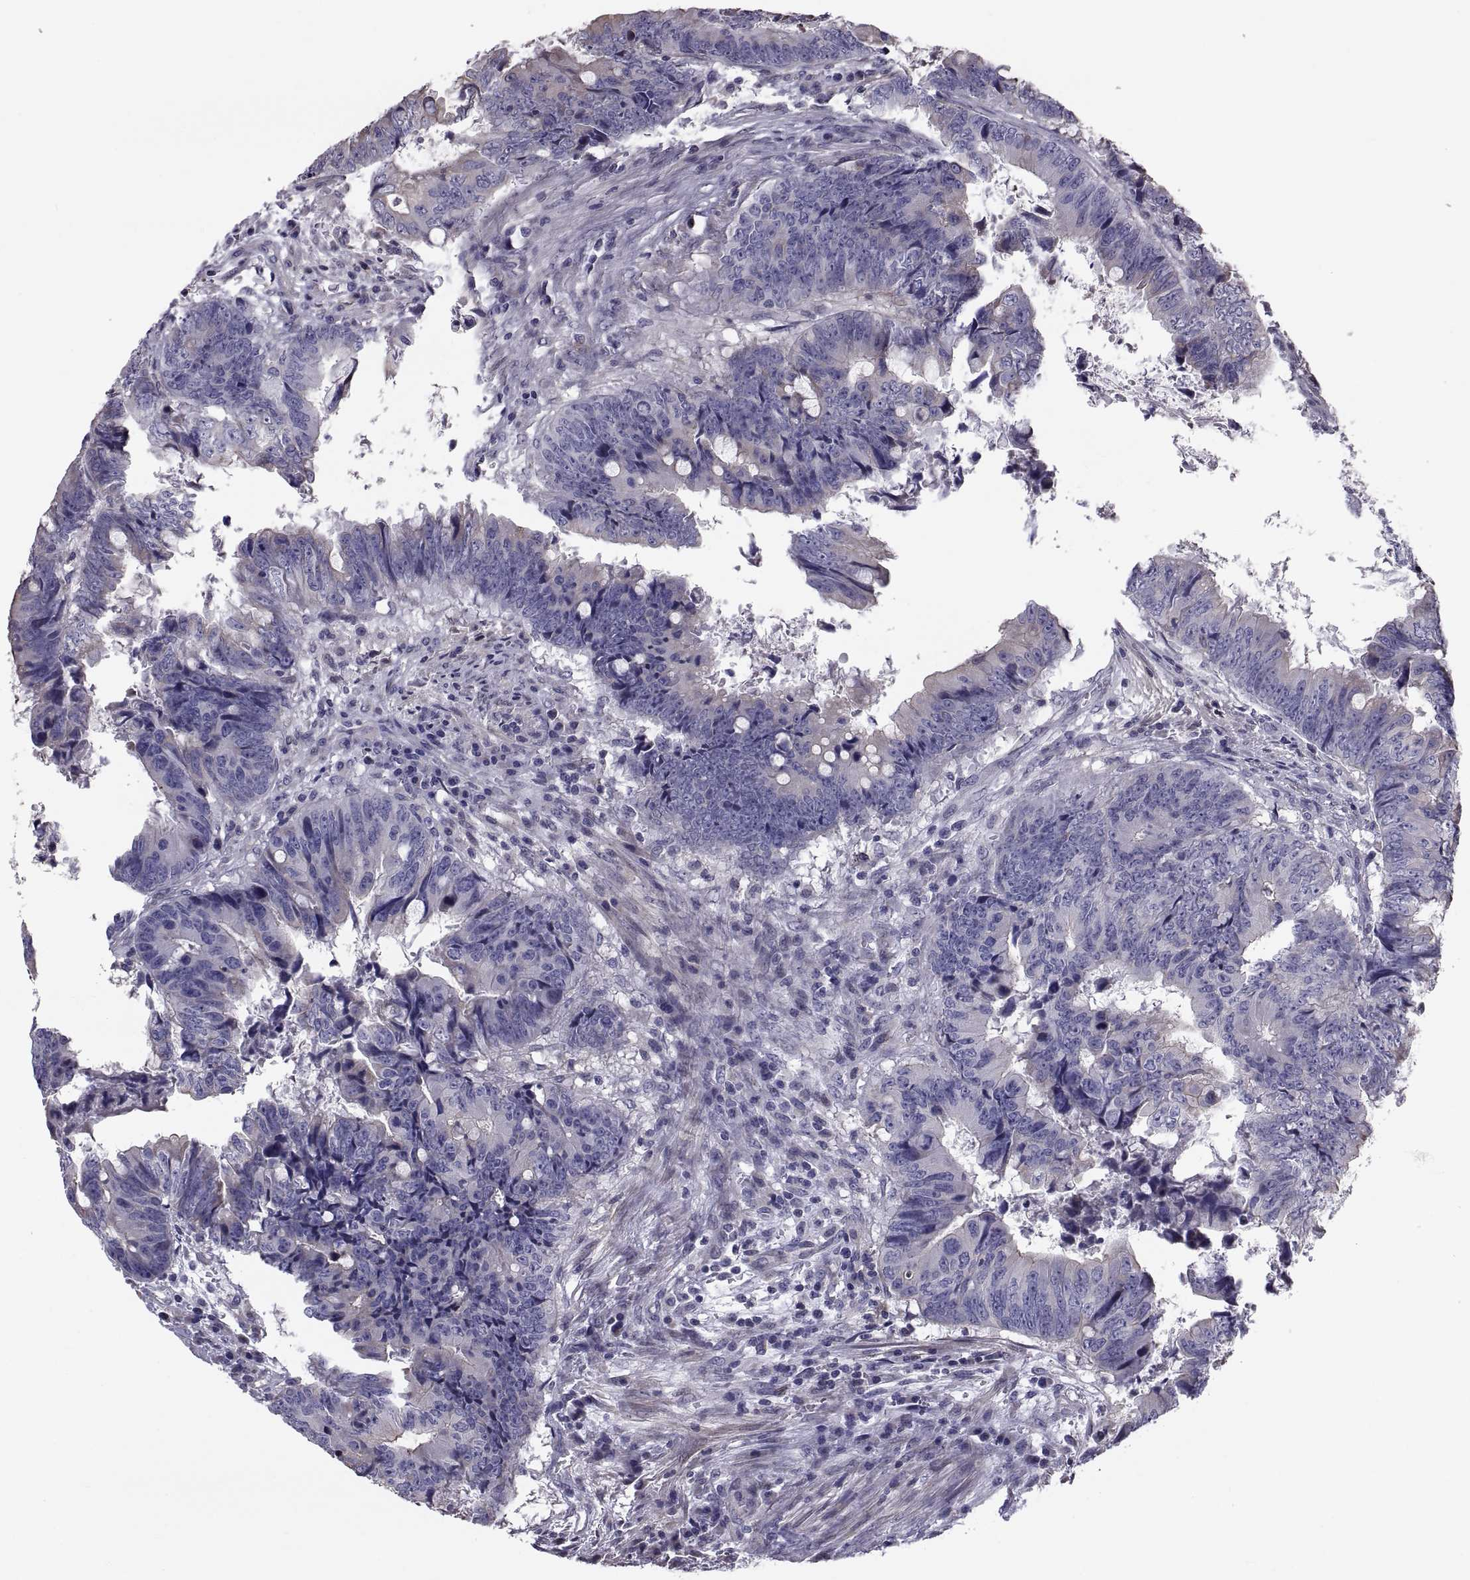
{"staining": {"intensity": "moderate", "quantity": "<25%", "location": "cytoplasmic/membranous"}, "tissue": "colorectal cancer", "cell_type": "Tumor cells", "image_type": "cancer", "snomed": [{"axis": "morphology", "description": "Adenocarcinoma, NOS"}, {"axis": "topography", "description": "Colon"}], "caption": "Colorectal cancer (adenocarcinoma) stained for a protein (brown) exhibits moderate cytoplasmic/membranous positive expression in approximately <25% of tumor cells.", "gene": "ANO1", "patient": {"sex": "female", "age": 82}}